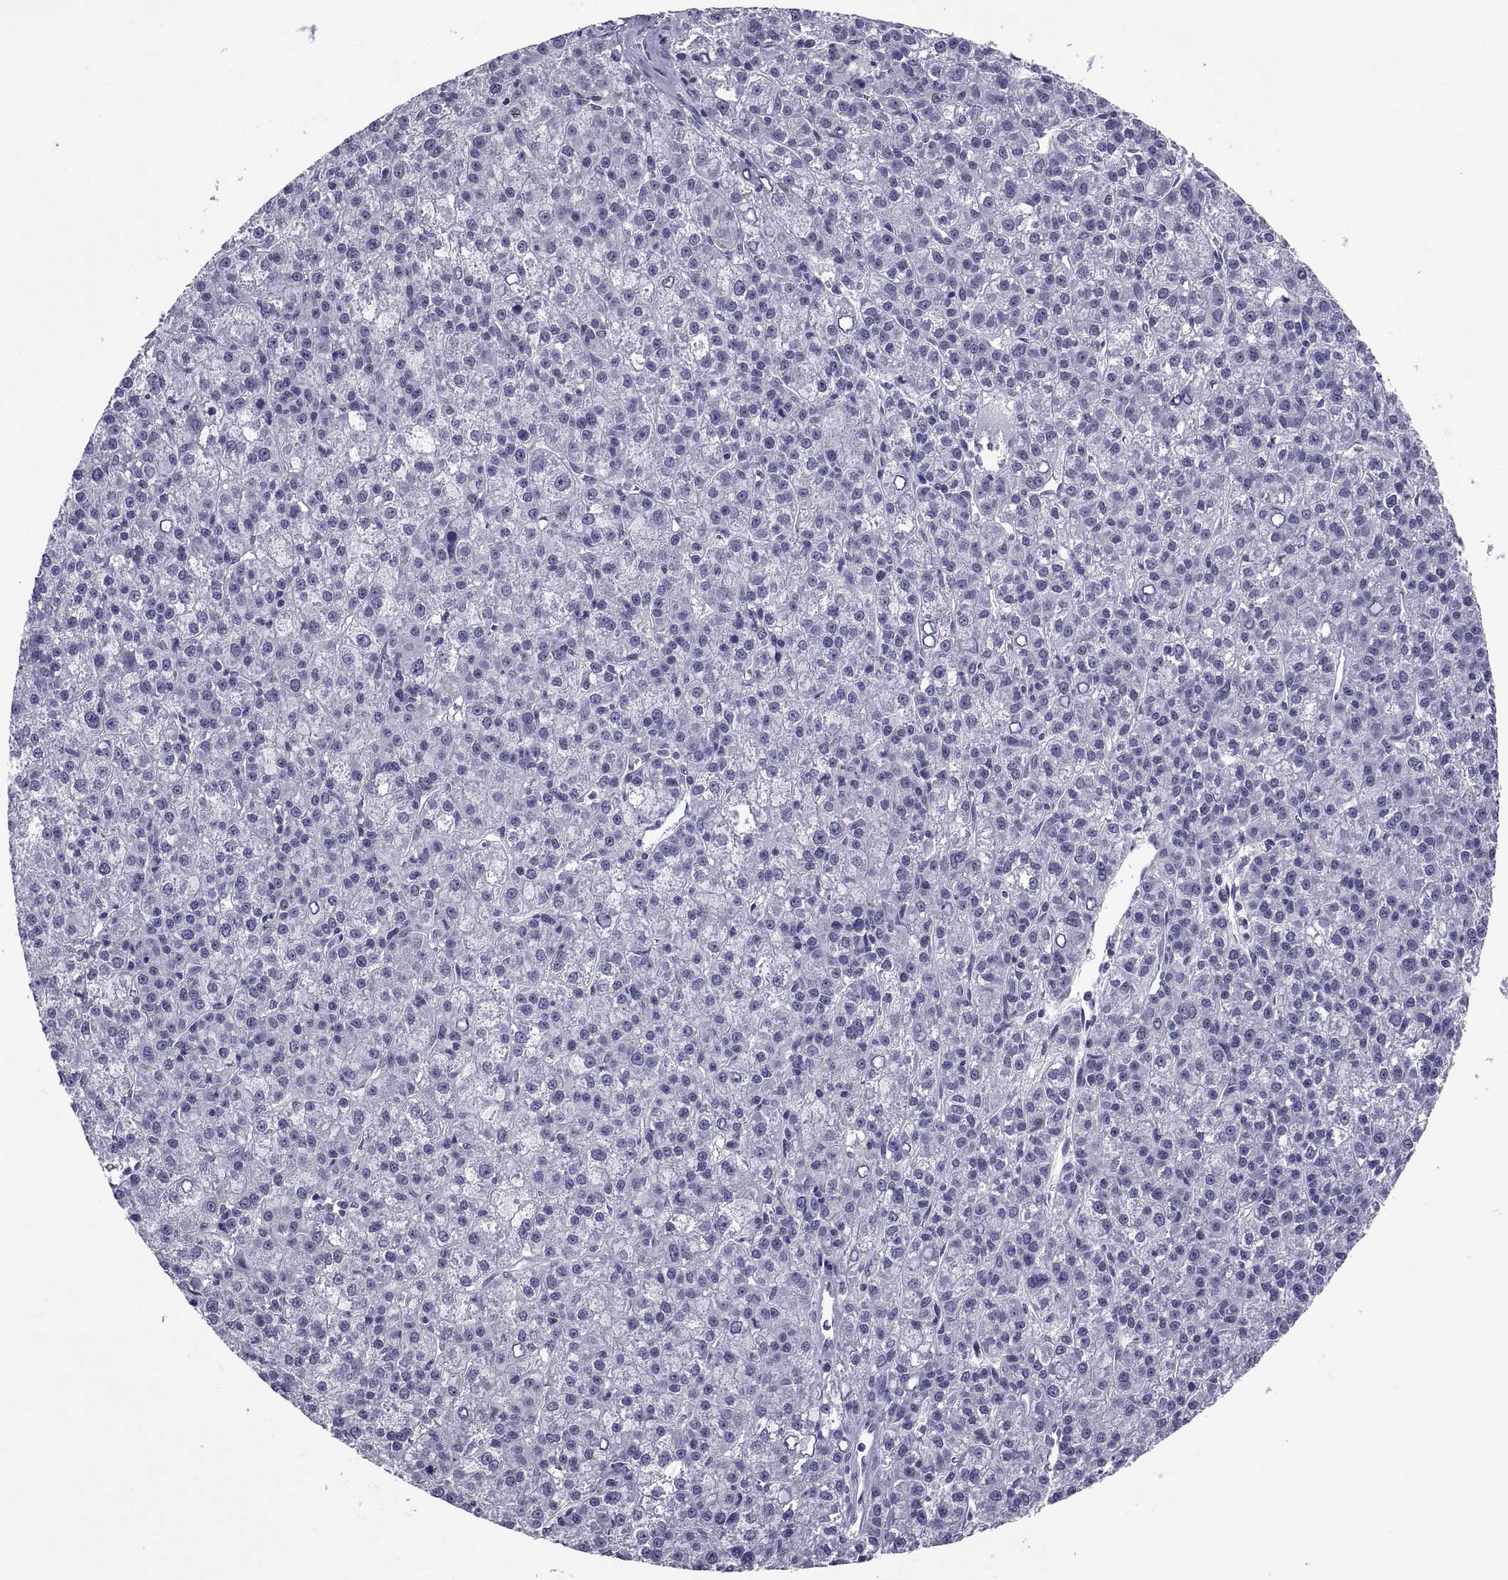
{"staining": {"intensity": "negative", "quantity": "none", "location": "none"}, "tissue": "liver cancer", "cell_type": "Tumor cells", "image_type": "cancer", "snomed": [{"axis": "morphology", "description": "Carcinoma, Hepatocellular, NOS"}, {"axis": "topography", "description": "Liver"}], "caption": "An immunohistochemistry (IHC) histopathology image of hepatocellular carcinoma (liver) is shown. There is no staining in tumor cells of hepatocellular carcinoma (liver). The staining was performed using DAB to visualize the protein expression in brown, while the nuclei were stained in blue with hematoxylin (Magnification: 20x).", "gene": "TGFBR3L", "patient": {"sex": "female", "age": 60}}